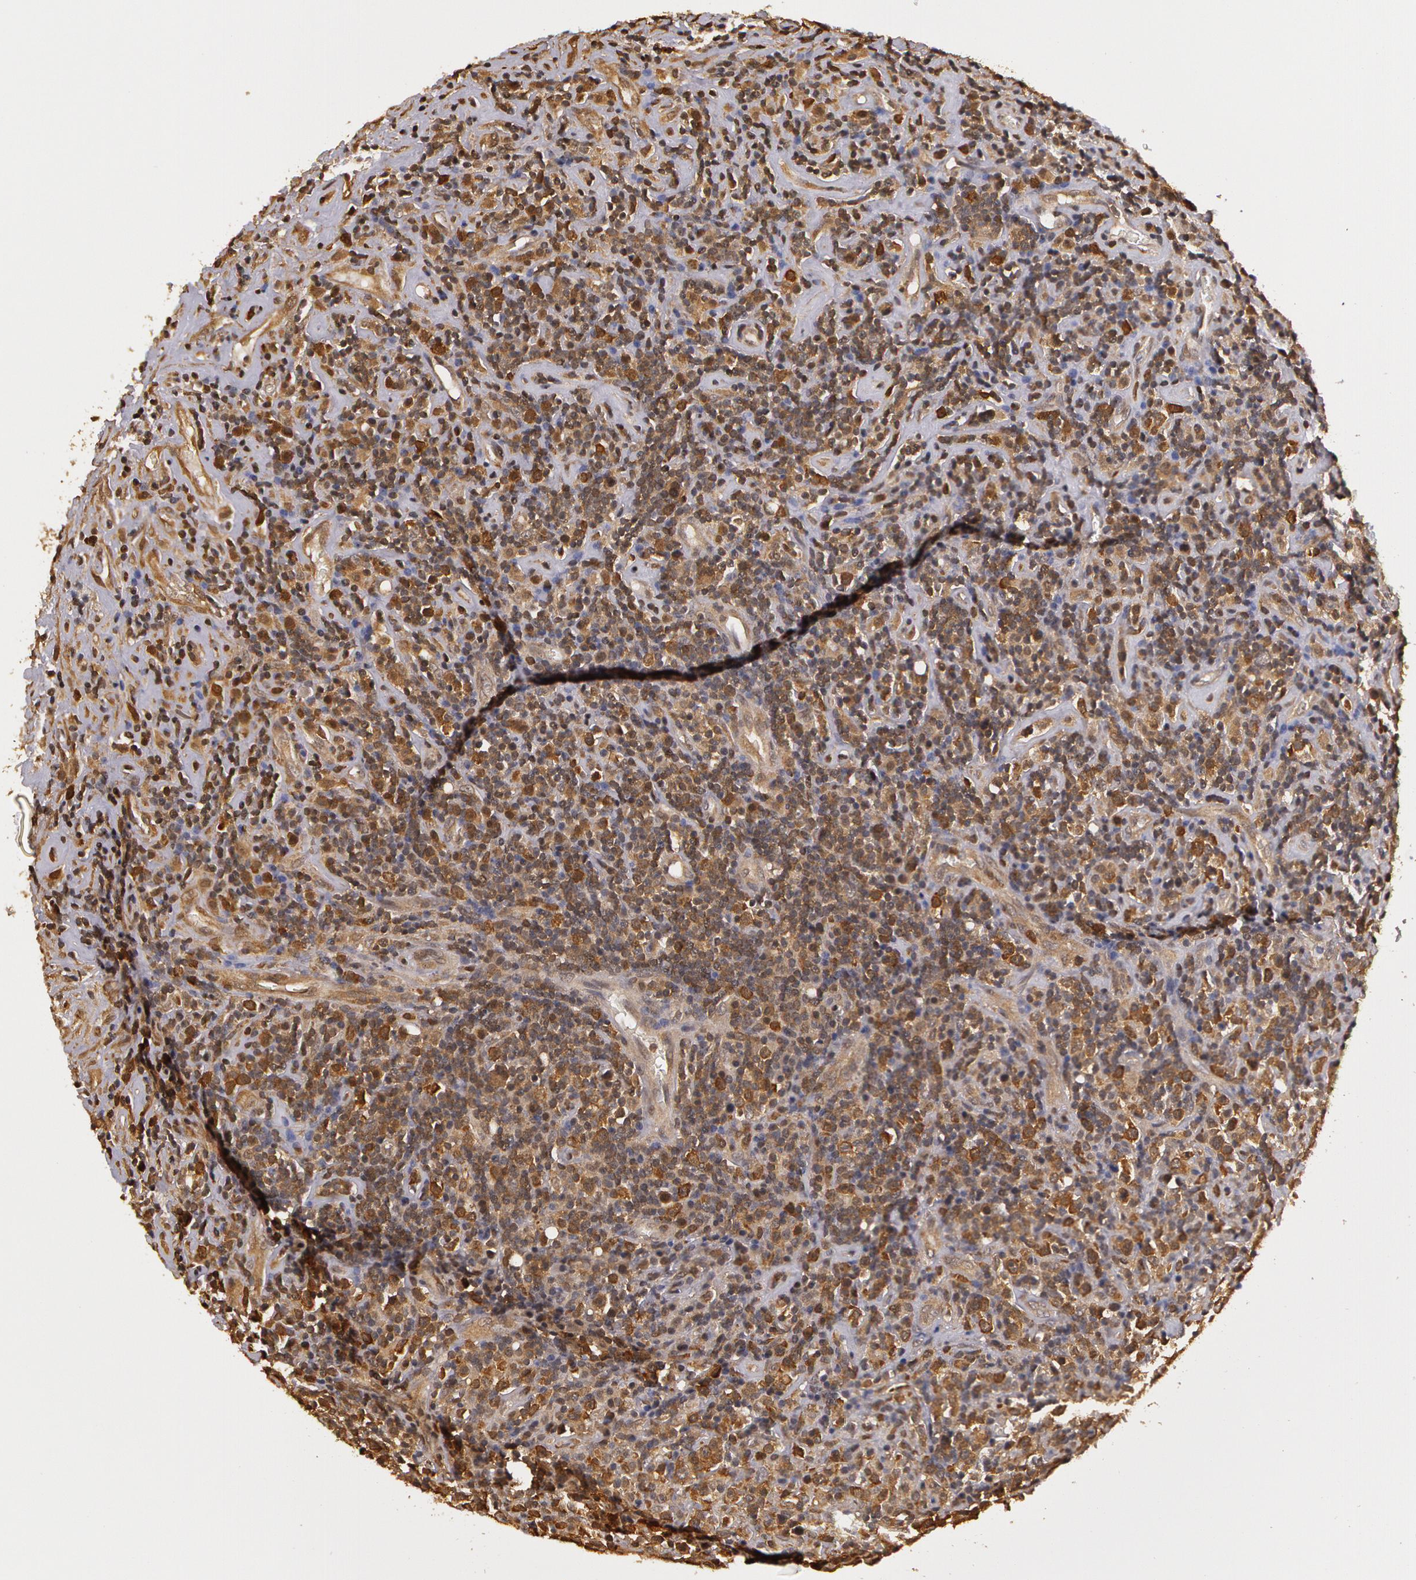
{"staining": {"intensity": "weak", "quantity": "25%-75%", "location": "cytoplasmic/membranous"}, "tissue": "lymphoma", "cell_type": "Tumor cells", "image_type": "cancer", "snomed": [{"axis": "morphology", "description": "Hodgkin's disease, NOS"}, {"axis": "topography", "description": "Lymph node"}], "caption": "A brown stain shows weak cytoplasmic/membranous expression of a protein in Hodgkin's disease tumor cells.", "gene": "AHSA1", "patient": {"sex": "male", "age": 46}}